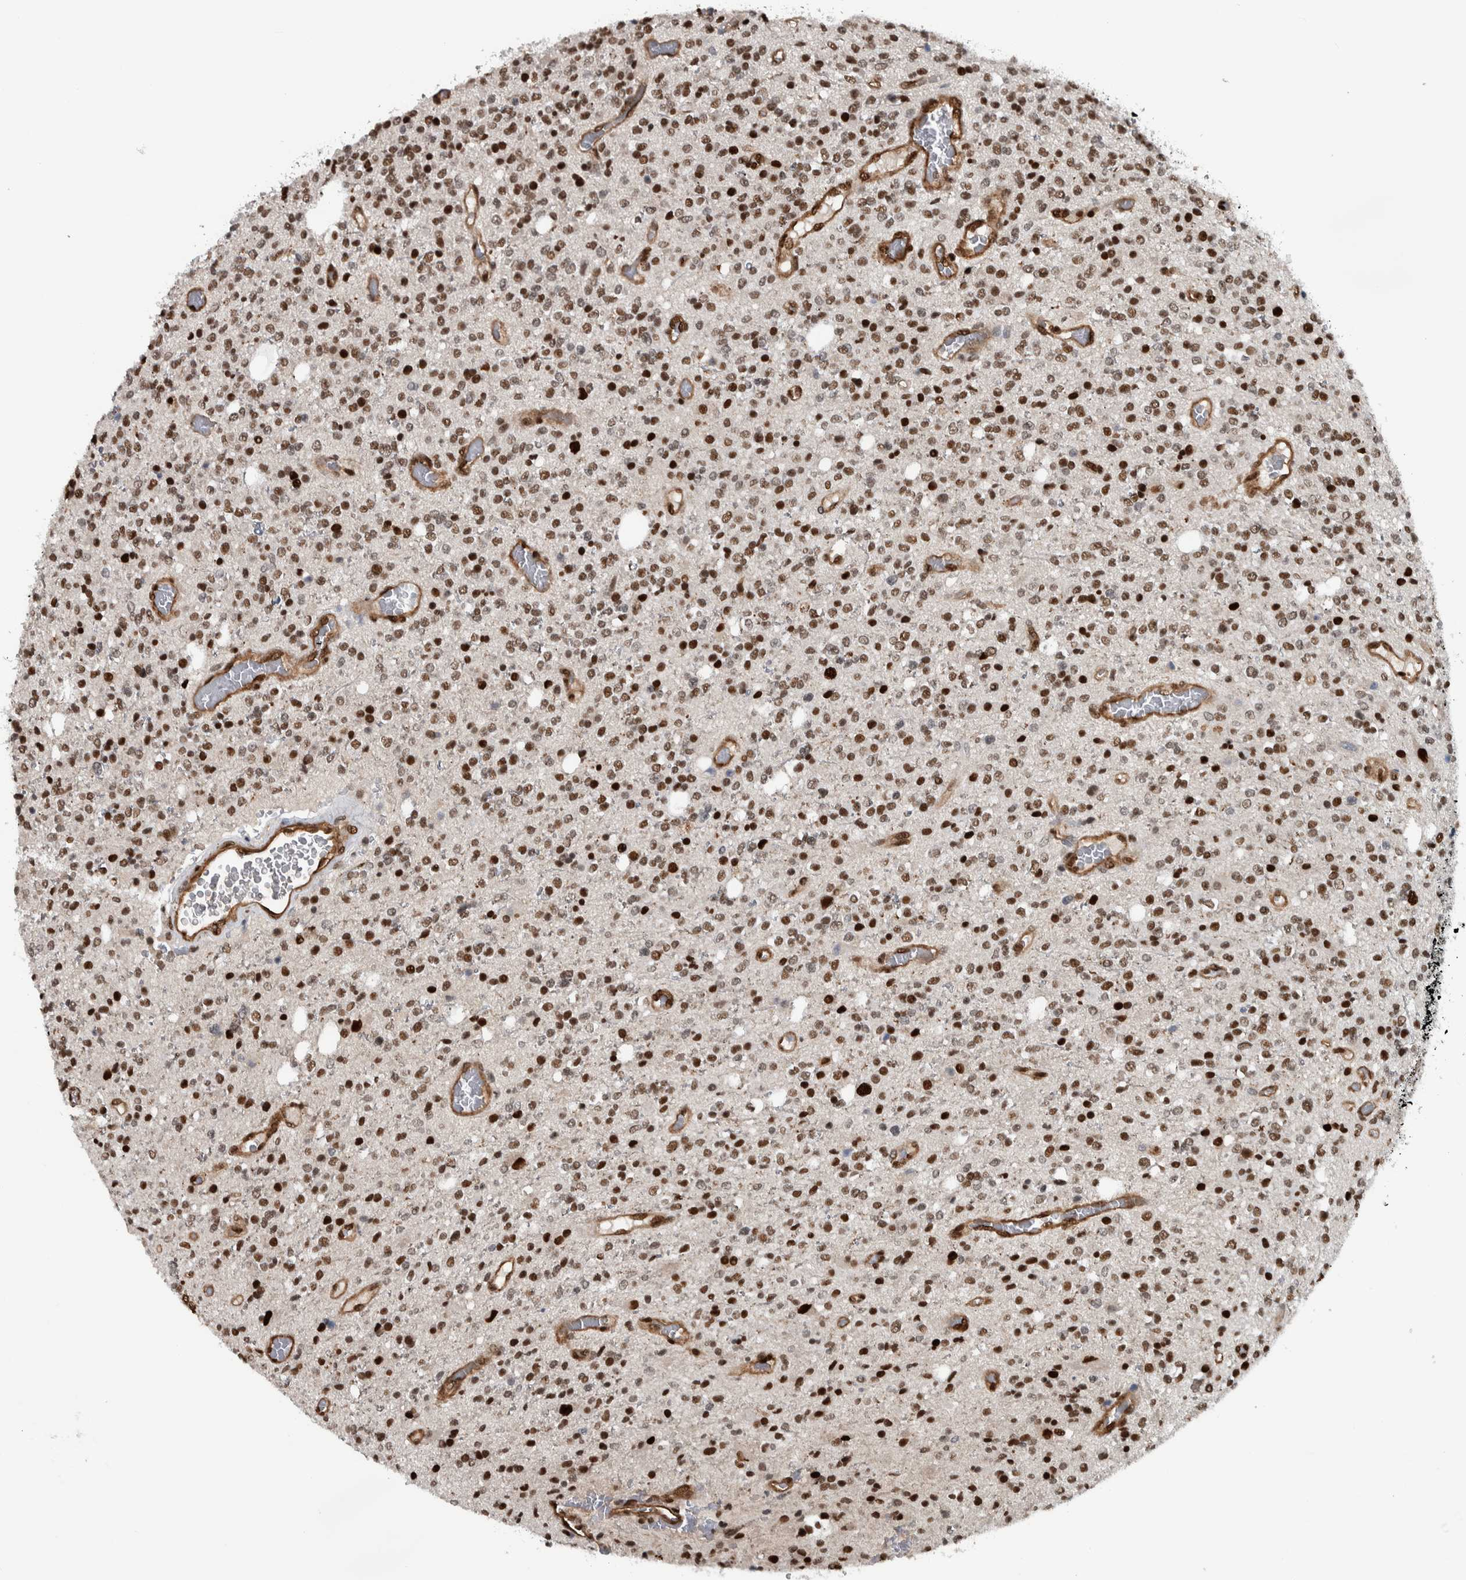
{"staining": {"intensity": "strong", "quantity": ">75%", "location": "nuclear"}, "tissue": "glioma", "cell_type": "Tumor cells", "image_type": "cancer", "snomed": [{"axis": "morphology", "description": "Glioma, malignant, High grade"}, {"axis": "topography", "description": "Brain"}], "caption": "High-grade glioma (malignant) stained with a brown dye exhibits strong nuclear positive positivity in about >75% of tumor cells.", "gene": "FAM135B", "patient": {"sex": "male", "age": 34}}